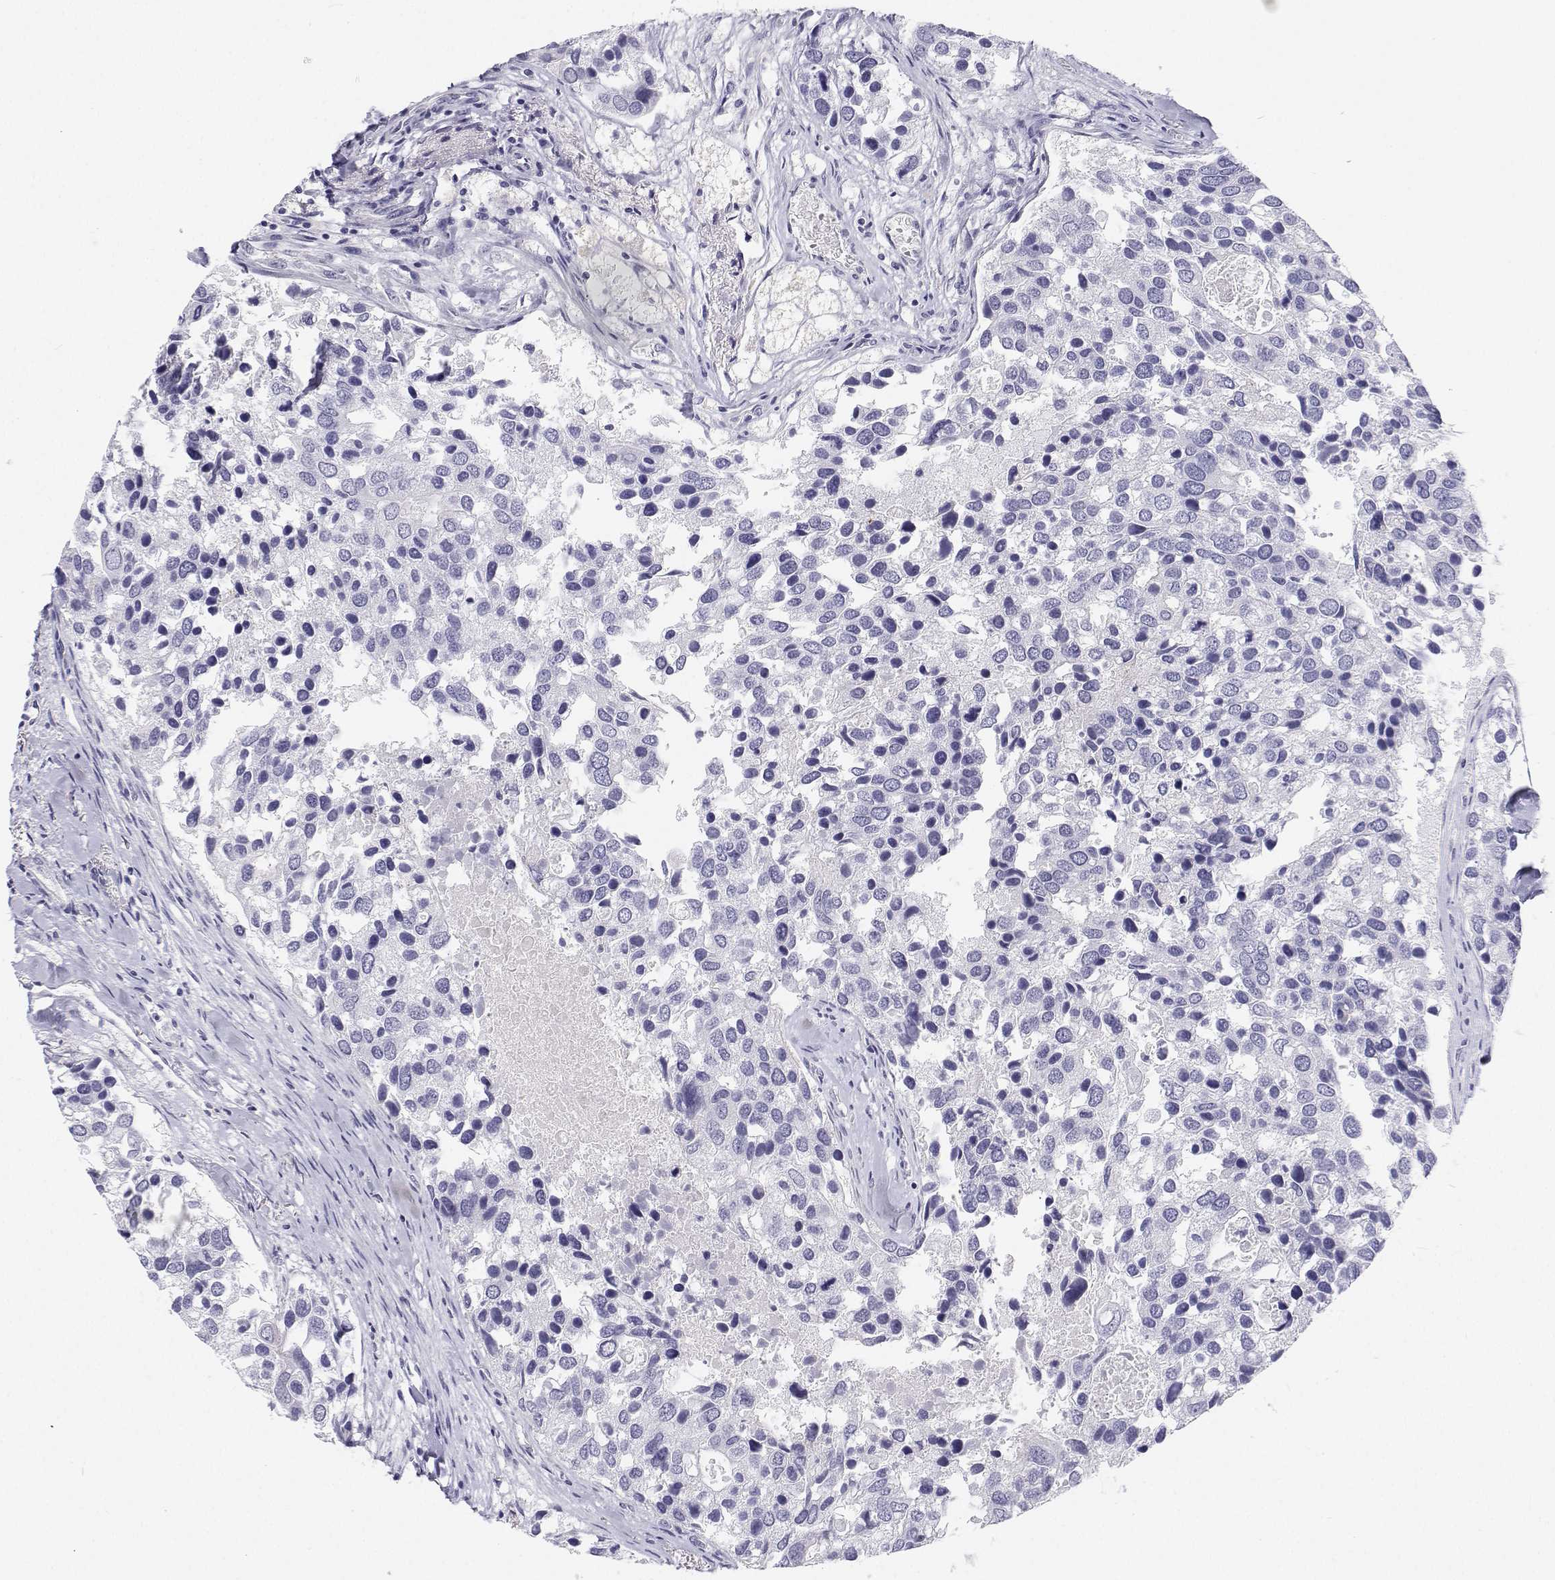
{"staining": {"intensity": "negative", "quantity": "none", "location": "none"}, "tissue": "breast cancer", "cell_type": "Tumor cells", "image_type": "cancer", "snomed": [{"axis": "morphology", "description": "Duct carcinoma"}, {"axis": "topography", "description": "Breast"}], "caption": "IHC micrograph of breast cancer stained for a protein (brown), which shows no expression in tumor cells.", "gene": "BHMT", "patient": {"sex": "female", "age": 83}}